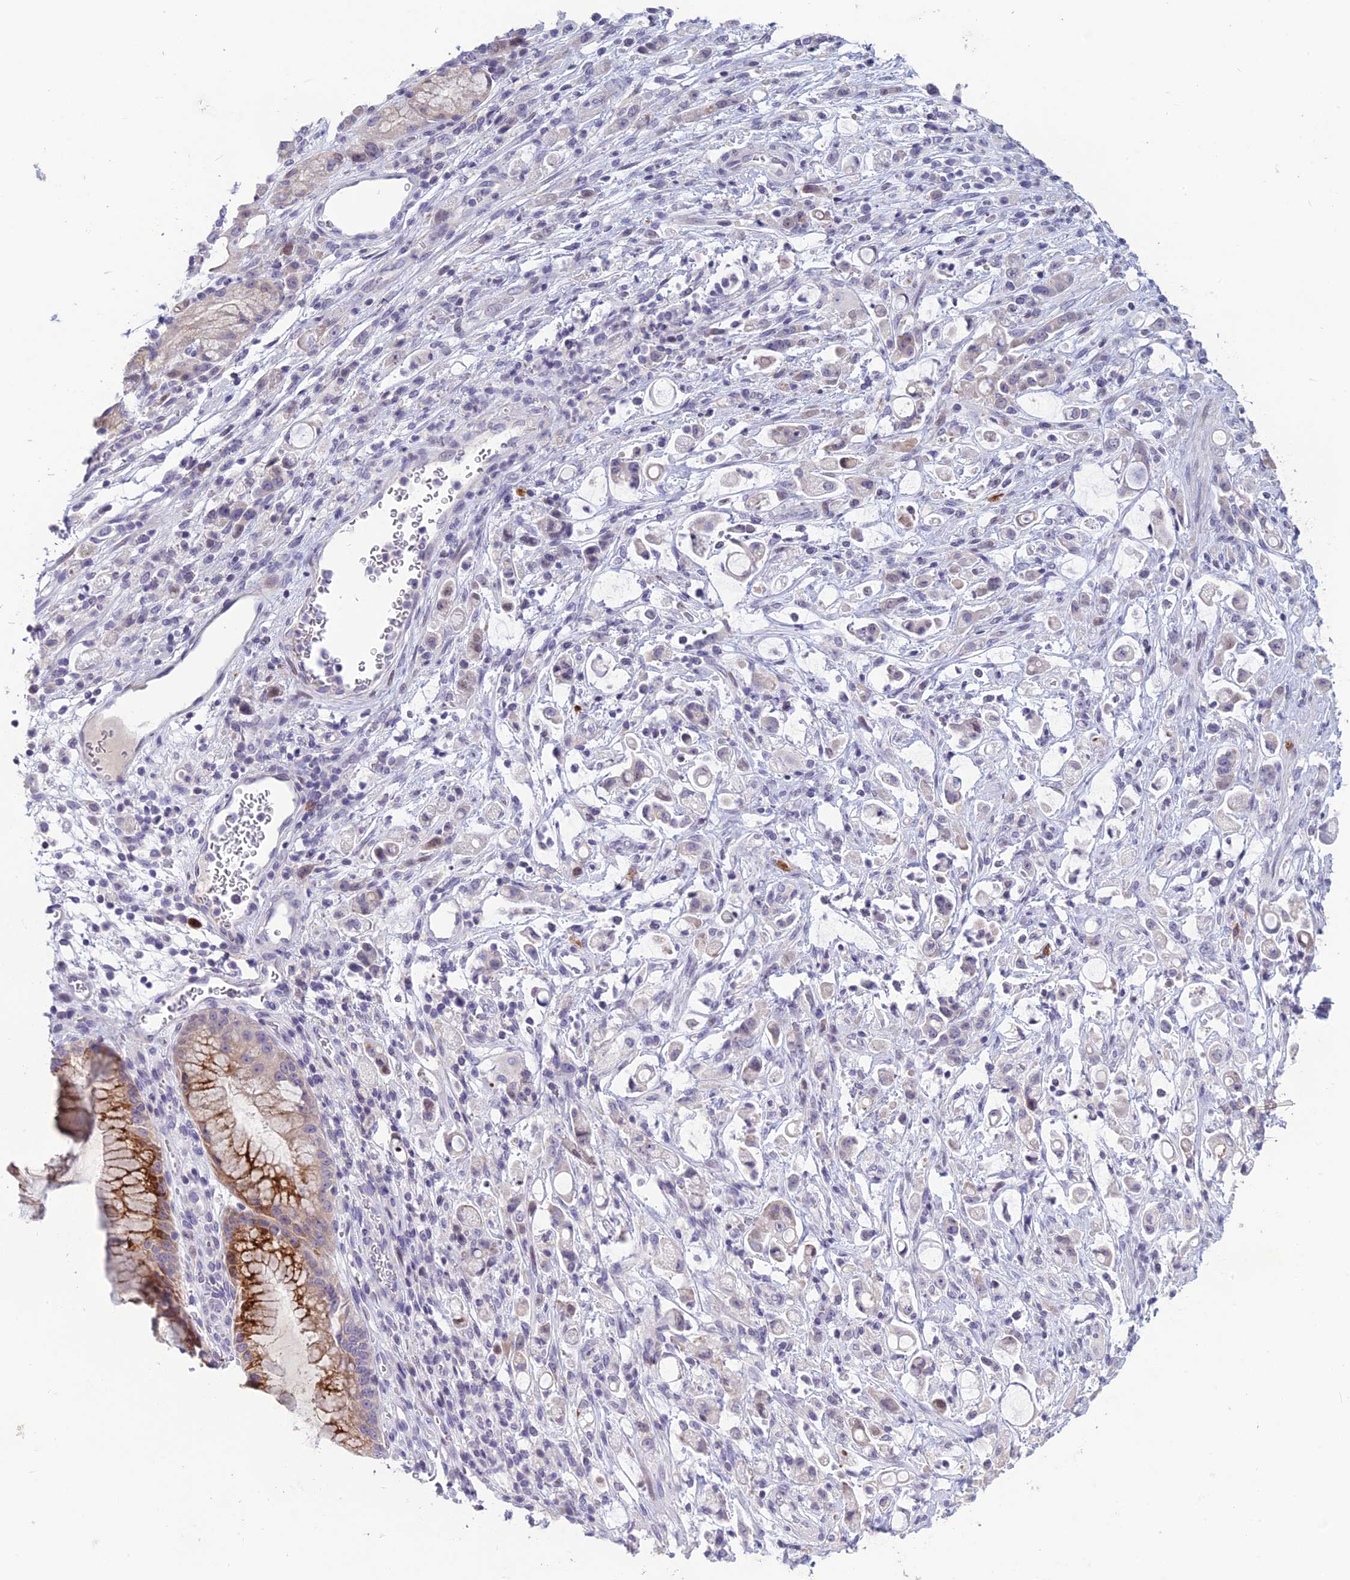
{"staining": {"intensity": "negative", "quantity": "none", "location": "none"}, "tissue": "stomach cancer", "cell_type": "Tumor cells", "image_type": "cancer", "snomed": [{"axis": "morphology", "description": "Adenocarcinoma, NOS"}, {"axis": "topography", "description": "Stomach"}], "caption": "IHC image of adenocarcinoma (stomach) stained for a protein (brown), which exhibits no positivity in tumor cells.", "gene": "TMEM134", "patient": {"sex": "female", "age": 60}}